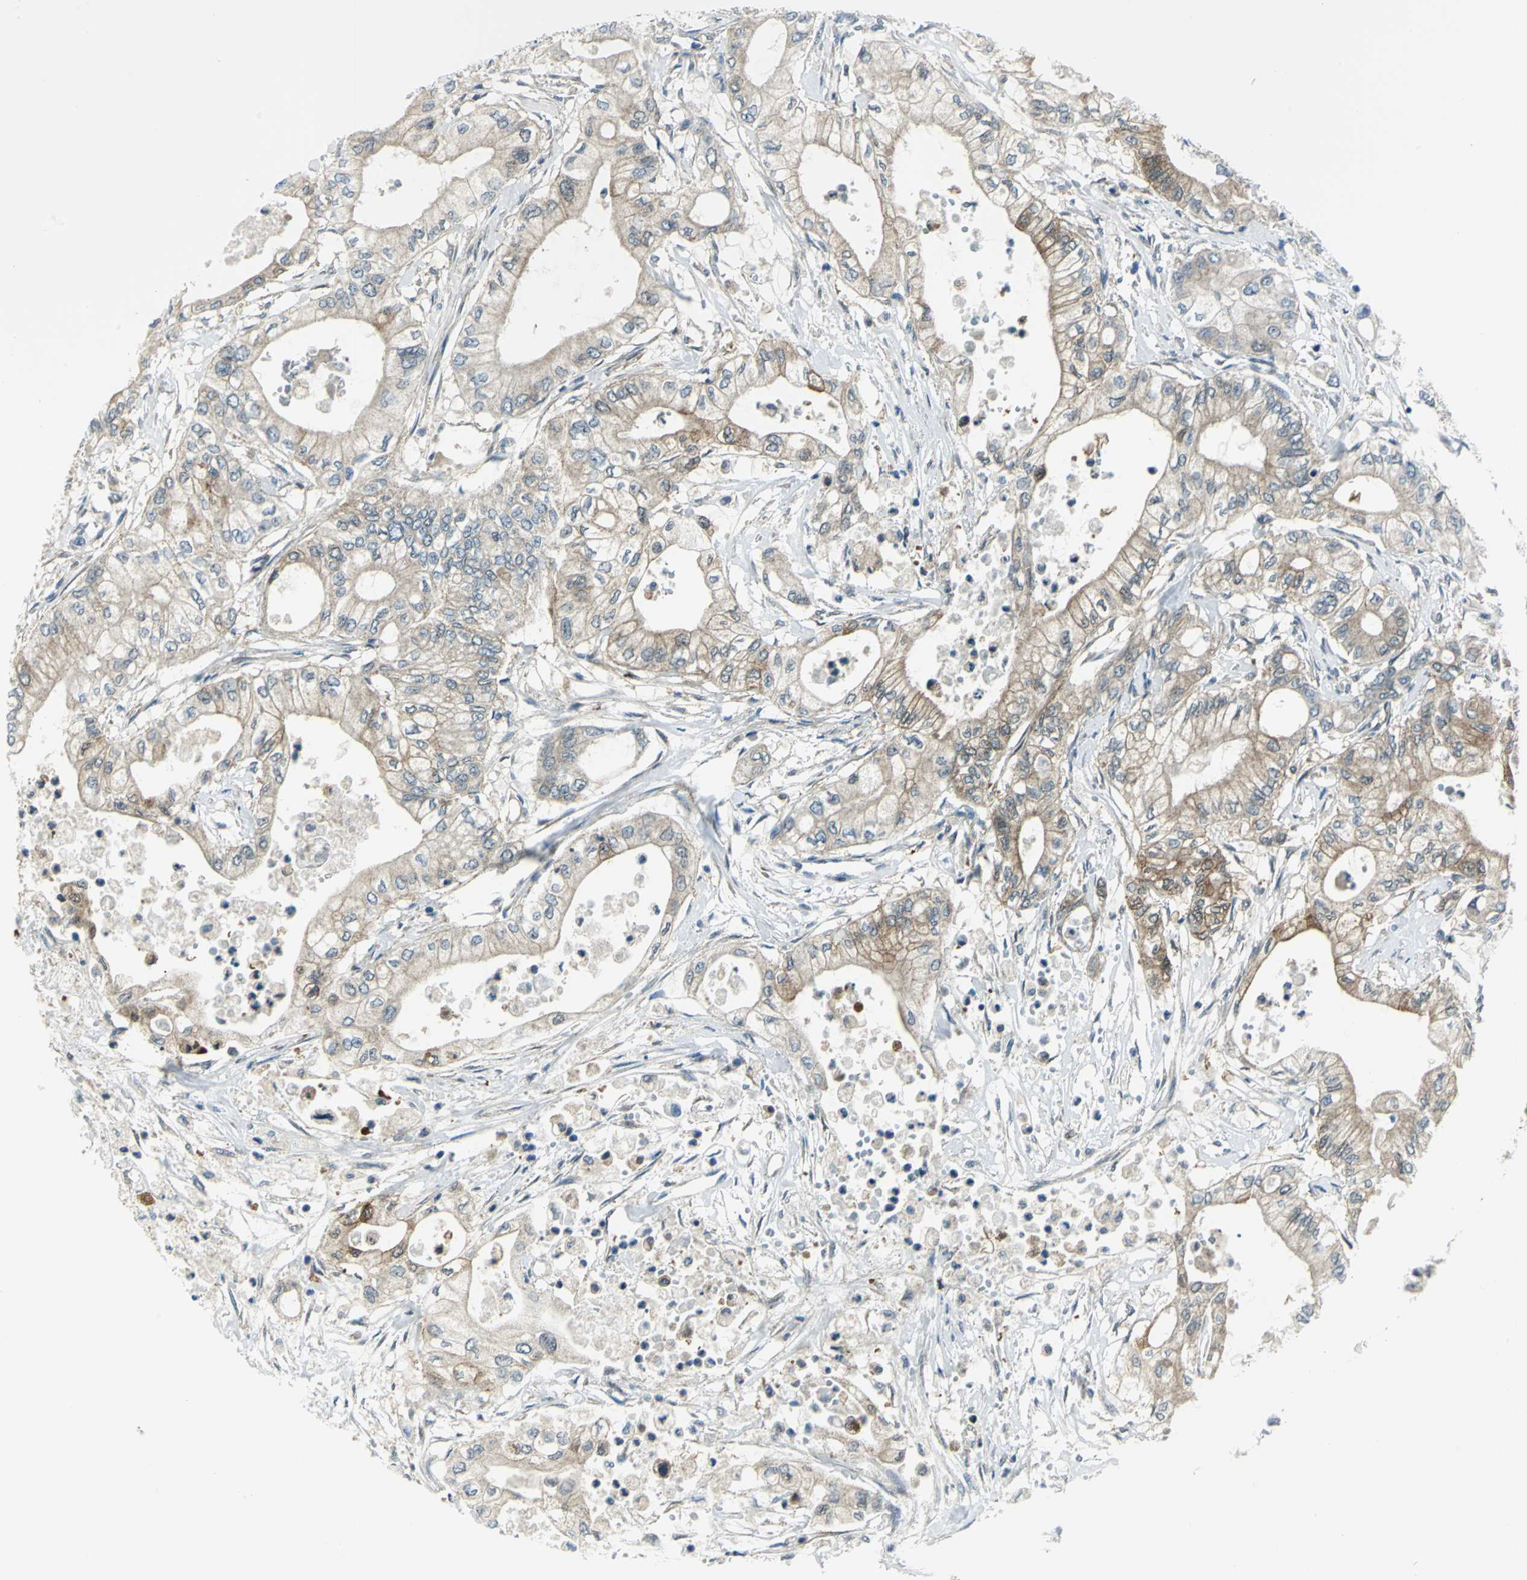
{"staining": {"intensity": "weak", "quantity": ">75%", "location": "cytoplasmic/membranous"}, "tissue": "pancreatic cancer", "cell_type": "Tumor cells", "image_type": "cancer", "snomed": [{"axis": "morphology", "description": "Adenocarcinoma, NOS"}, {"axis": "topography", "description": "Pancreas"}], "caption": "A micrograph of human pancreatic cancer (adenocarcinoma) stained for a protein displays weak cytoplasmic/membranous brown staining in tumor cells. (DAB IHC with brightfield microscopy, high magnification).", "gene": "ALDOA", "patient": {"sex": "male", "age": 79}}